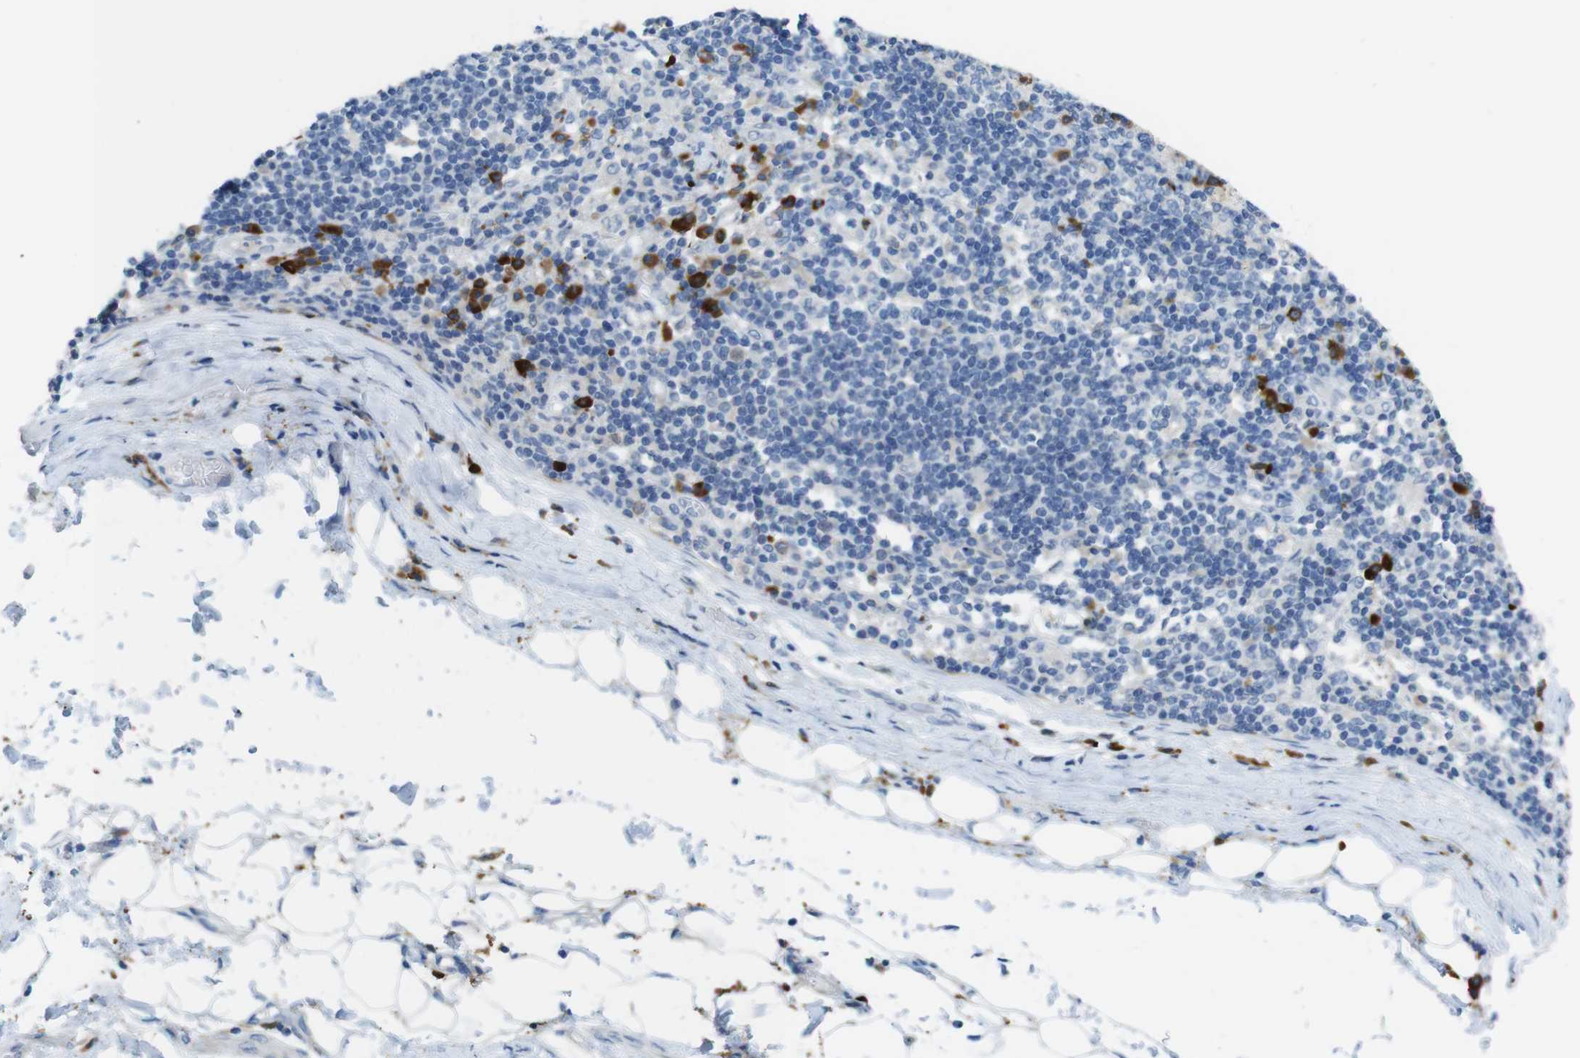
{"staining": {"intensity": "negative", "quantity": "none", "location": "none"}, "tissue": "adipose tissue", "cell_type": "Adipocytes", "image_type": "normal", "snomed": [{"axis": "morphology", "description": "Normal tissue, NOS"}, {"axis": "morphology", "description": "Adenocarcinoma, NOS"}, {"axis": "topography", "description": "Esophagus"}], "caption": "Histopathology image shows no significant protein positivity in adipocytes of normal adipose tissue. (DAB IHC, high magnification).", "gene": "CLMN", "patient": {"sex": "male", "age": 62}}